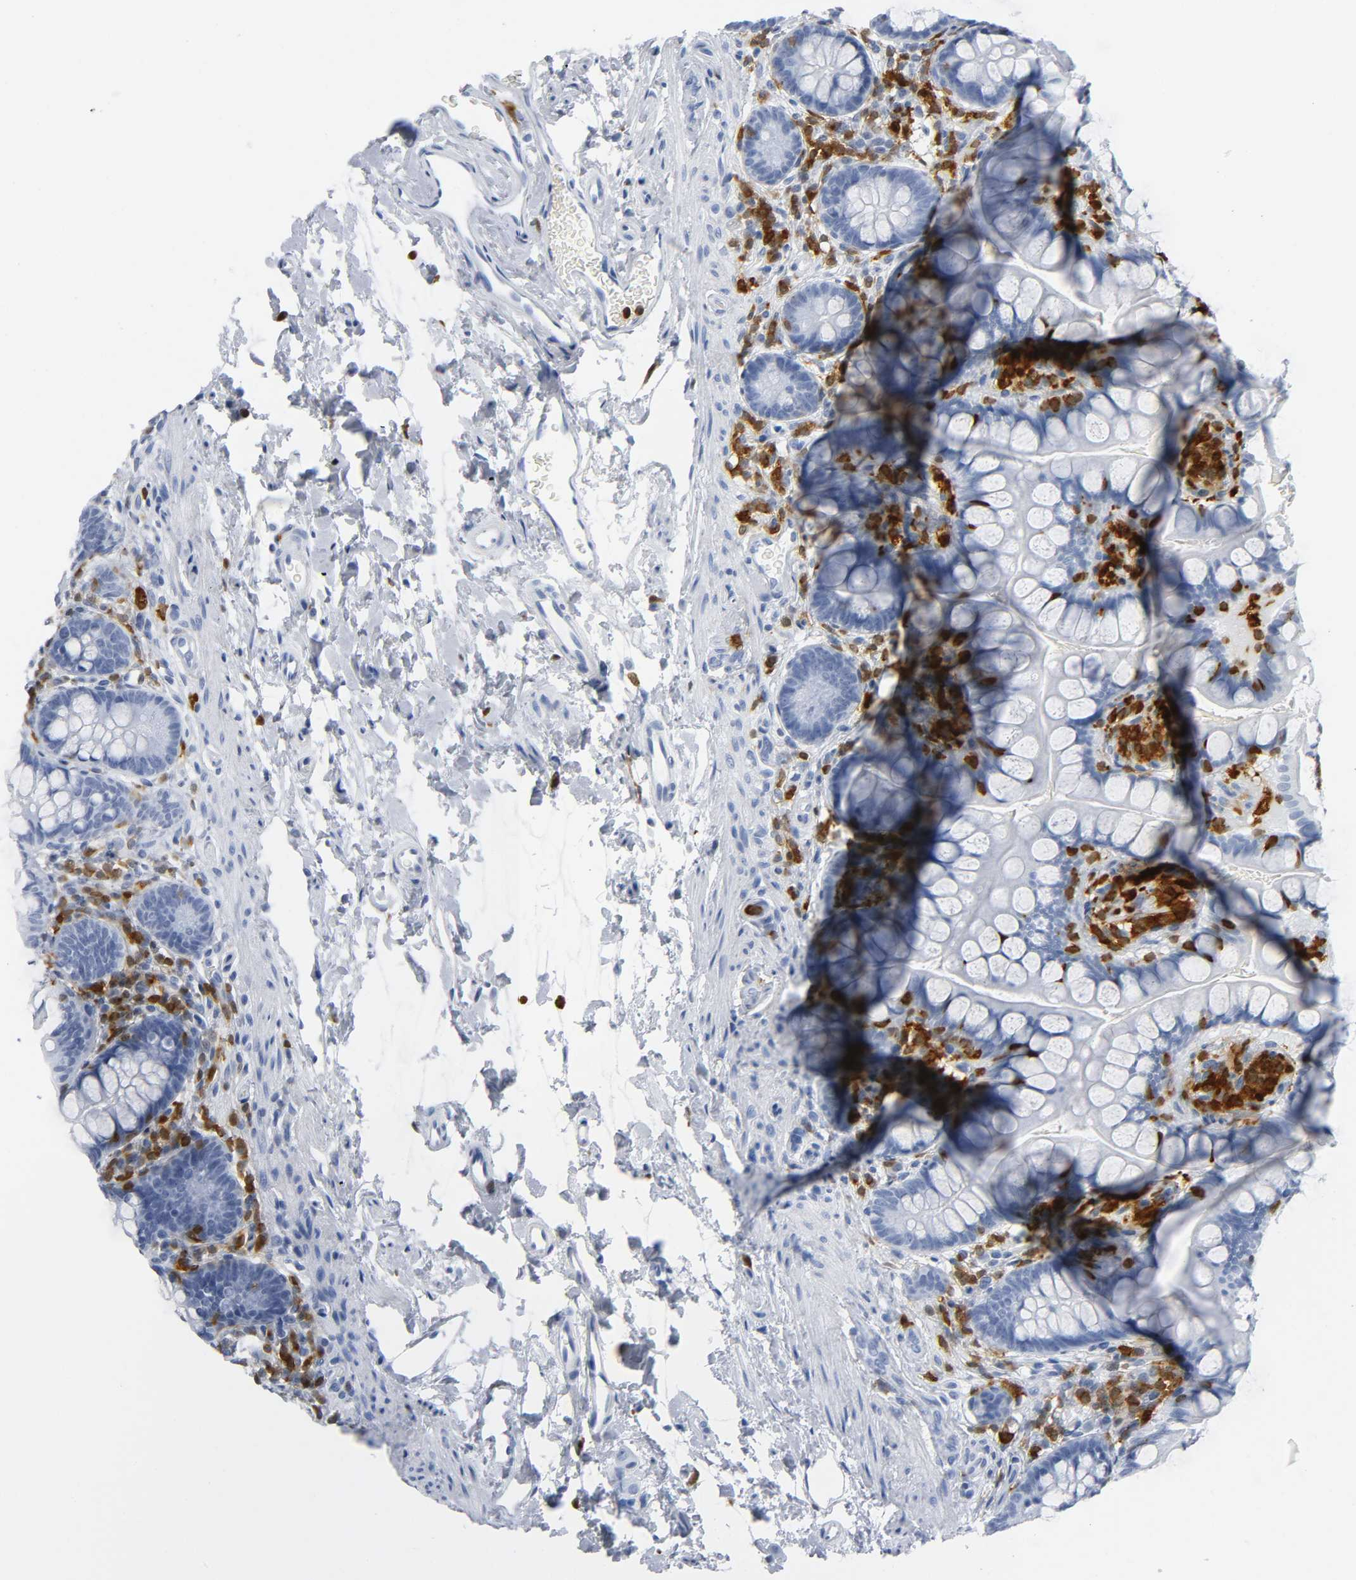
{"staining": {"intensity": "negative", "quantity": "none", "location": "none"}, "tissue": "small intestine", "cell_type": "Glandular cells", "image_type": "normal", "snomed": [{"axis": "morphology", "description": "Normal tissue, NOS"}, {"axis": "topography", "description": "Small intestine"}], "caption": "Unremarkable small intestine was stained to show a protein in brown. There is no significant expression in glandular cells. Nuclei are stained in blue.", "gene": "DOK2", "patient": {"sex": "female", "age": 58}}